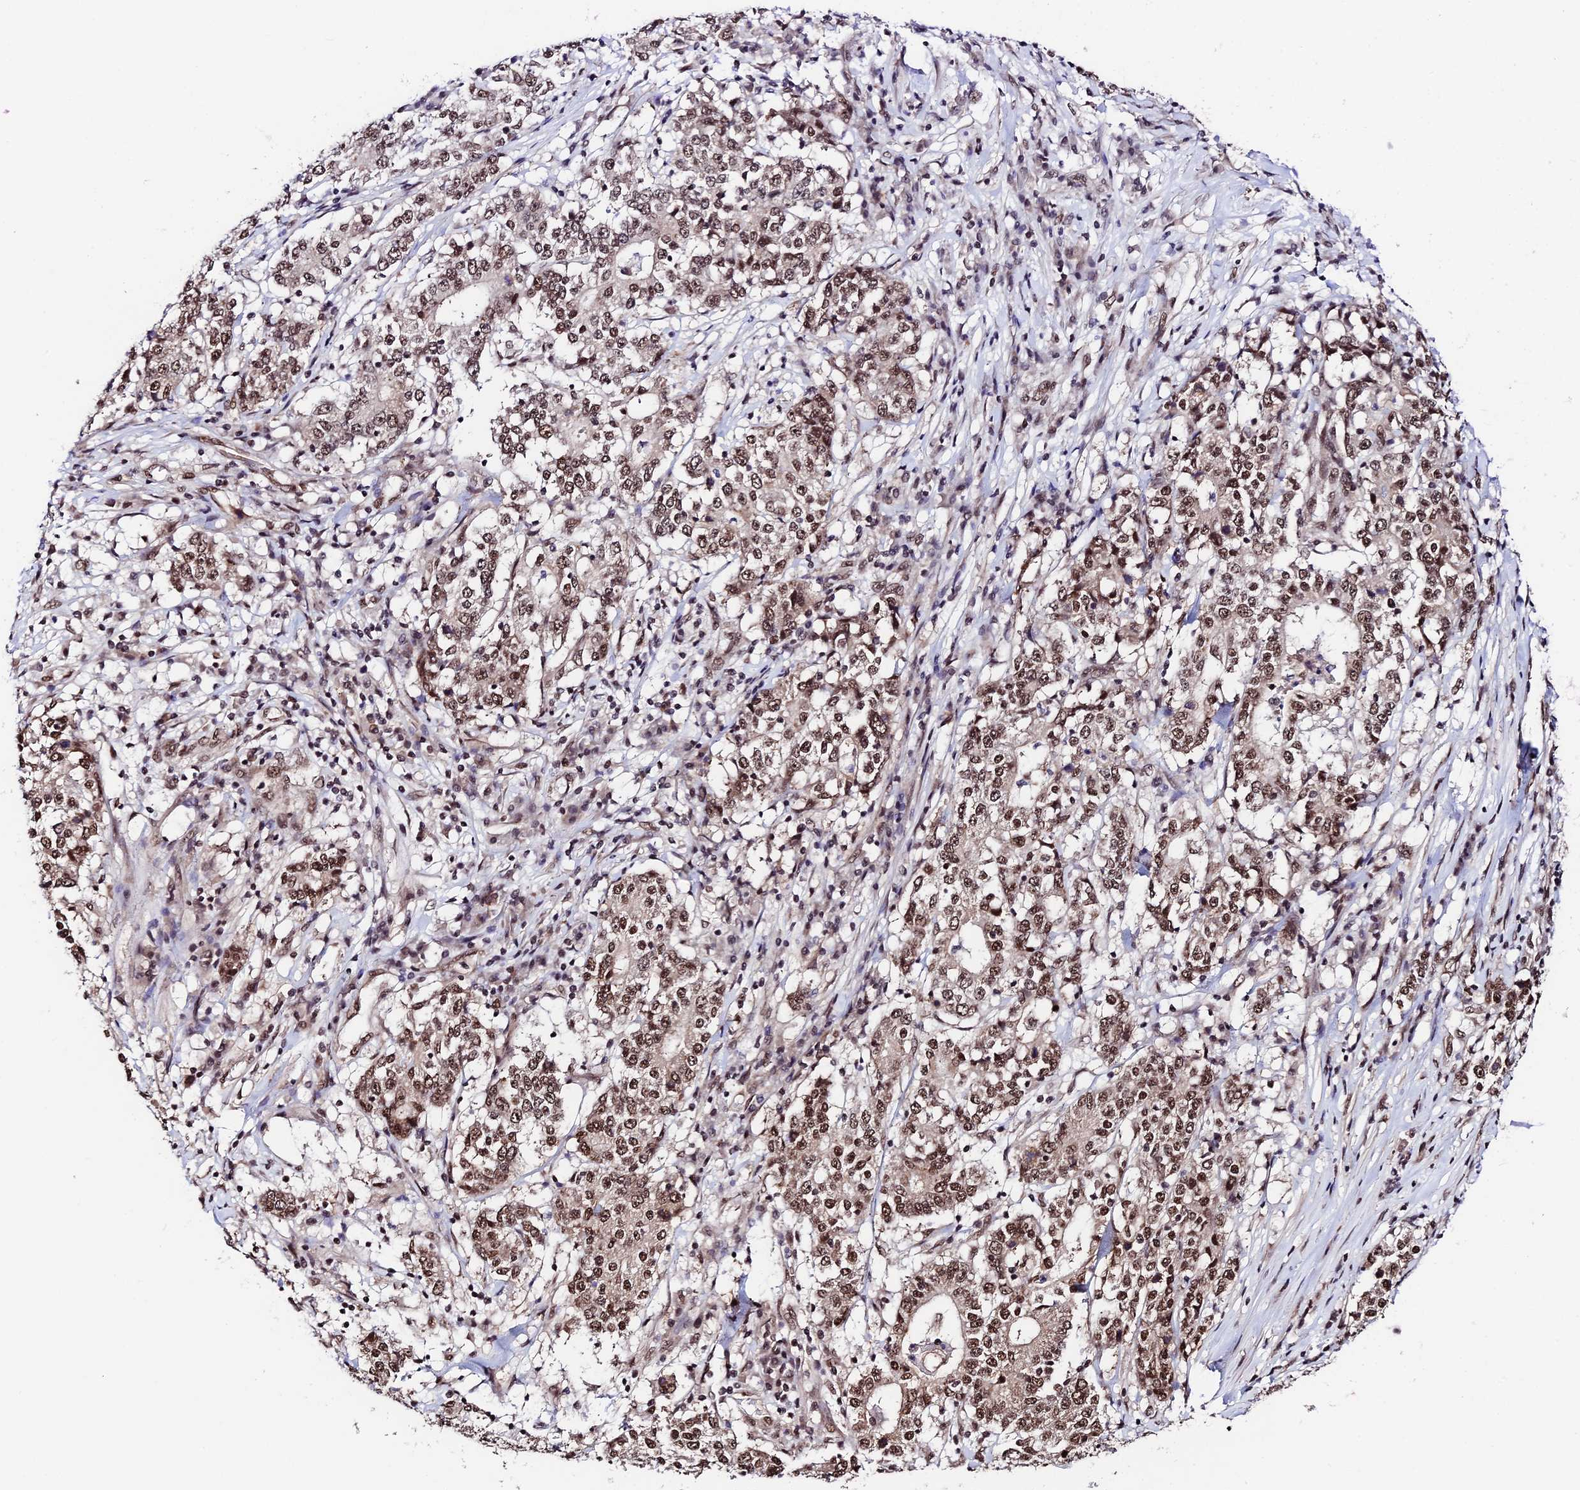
{"staining": {"intensity": "moderate", "quantity": ">75%", "location": "nuclear"}, "tissue": "stomach cancer", "cell_type": "Tumor cells", "image_type": "cancer", "snomed": [{"axis": "morphology", "description": "Adenocarcinoma, NOS"}, {"axis": "topography", "description": "Stomach"}], "caption": "DAB (3,3'-diaminobenzidine) immunohistochemical staining of human stomach adenocarcinoma shows moderate nuclear protein staining in approximately >75% of tumor cells. (brown staining indicates protein expression, while blue staining denotes nuclei).", "gene": "RBM42", "patient": {"sex": "male", "age": 59}}